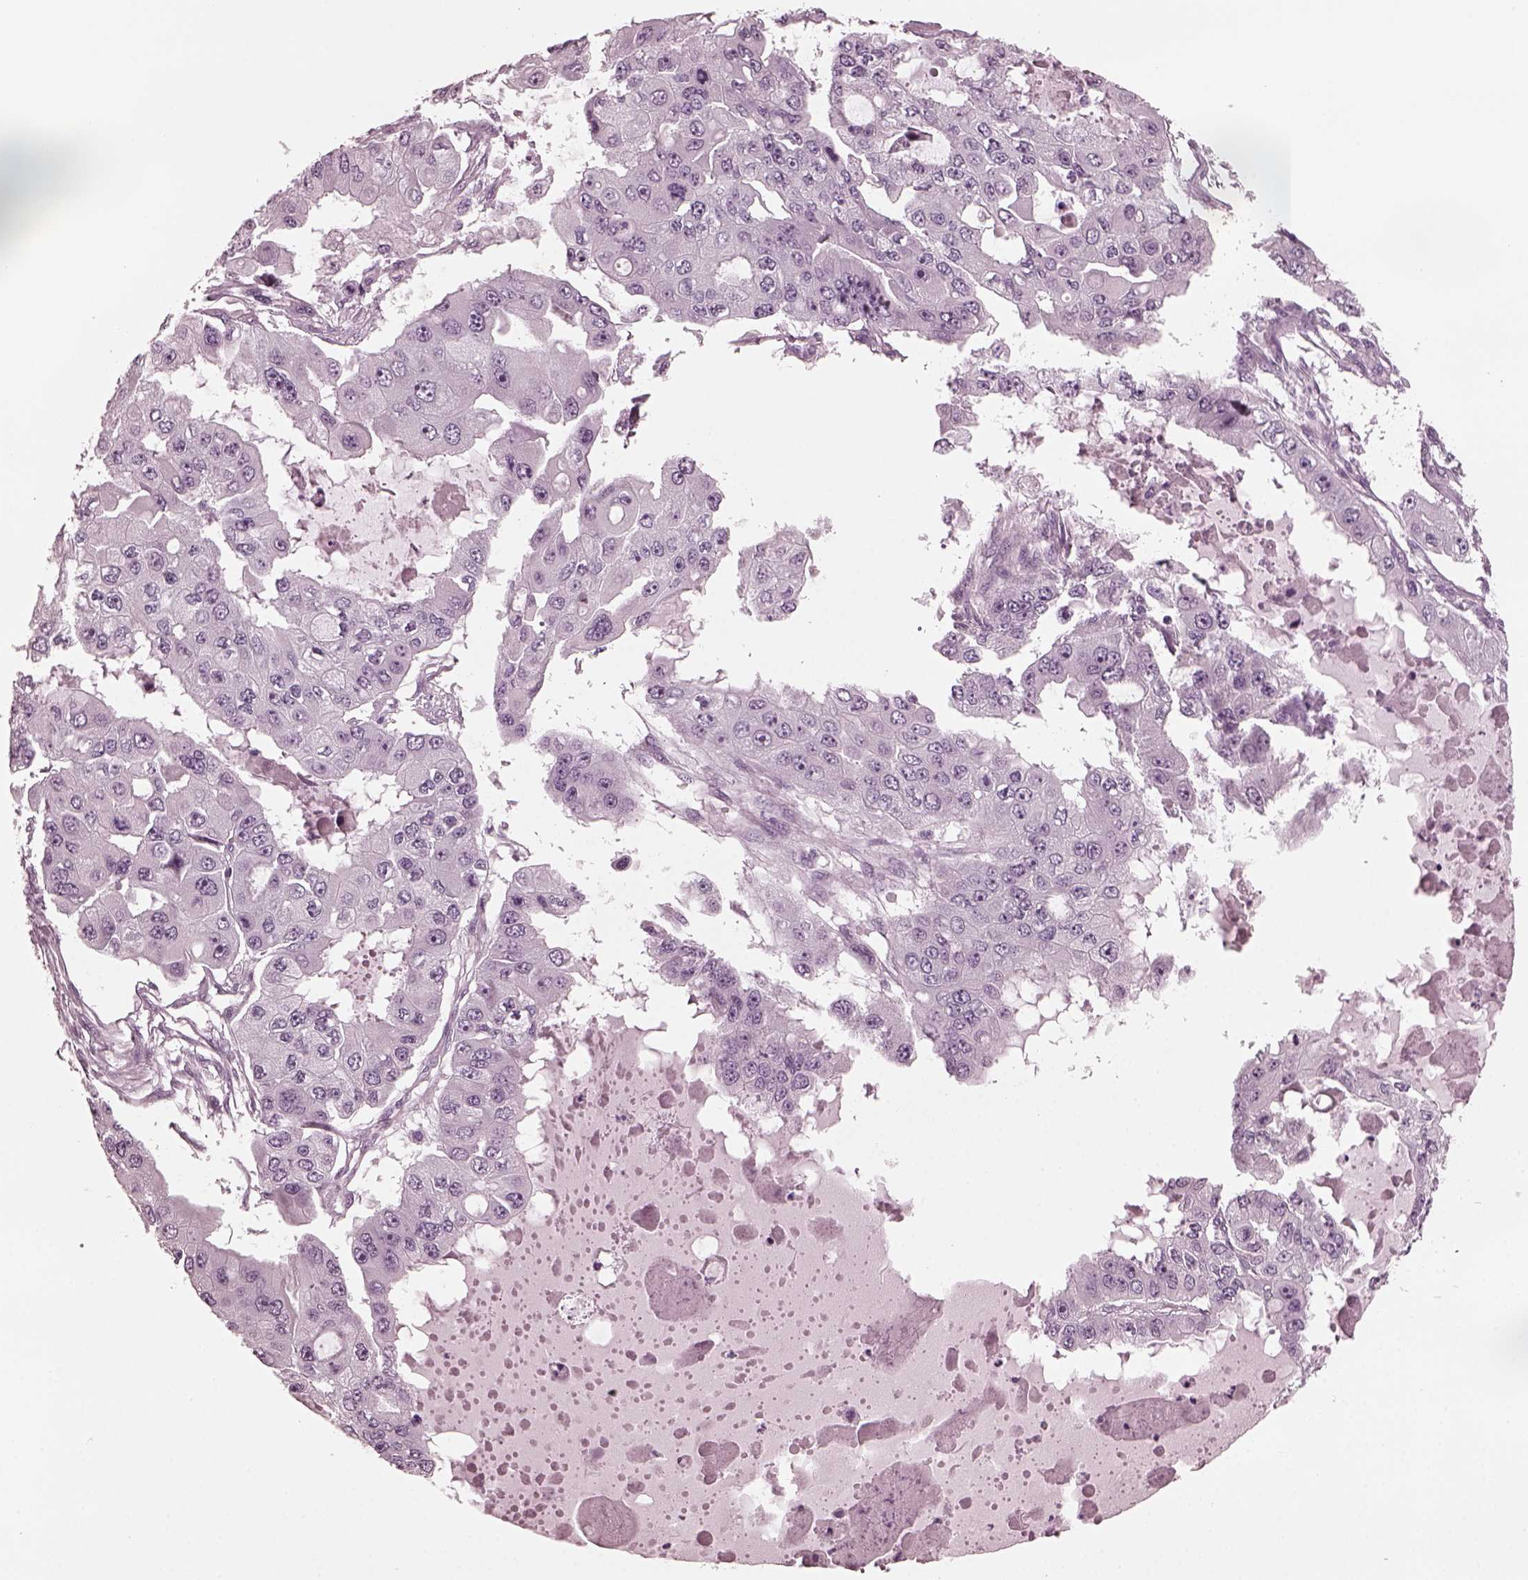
{"staining": {"intensity": "negative", "quantity": "none", "location": "none"}, "tissue": "ovarian cancer", "cell_type": "Tumor cells", "image_type": "cancer", "snomed": [{"axis": "morphology", "description": "Cystadenocarcinoma, serous, NOS"}, {"axis": "topography", "description": "Ovary"}], "caption": "DAB (3,3'-diaminobenzidine) immunohistochemical staining of human ovarian cancer shows no significant staining in tumor cells. (Stains: DAB IHC with hematoxylin counter stain, Microscopy: brightfield microscopy at high magnification).", "gene": "GRM6", "patient": {"sex": "female", "age": 56}}